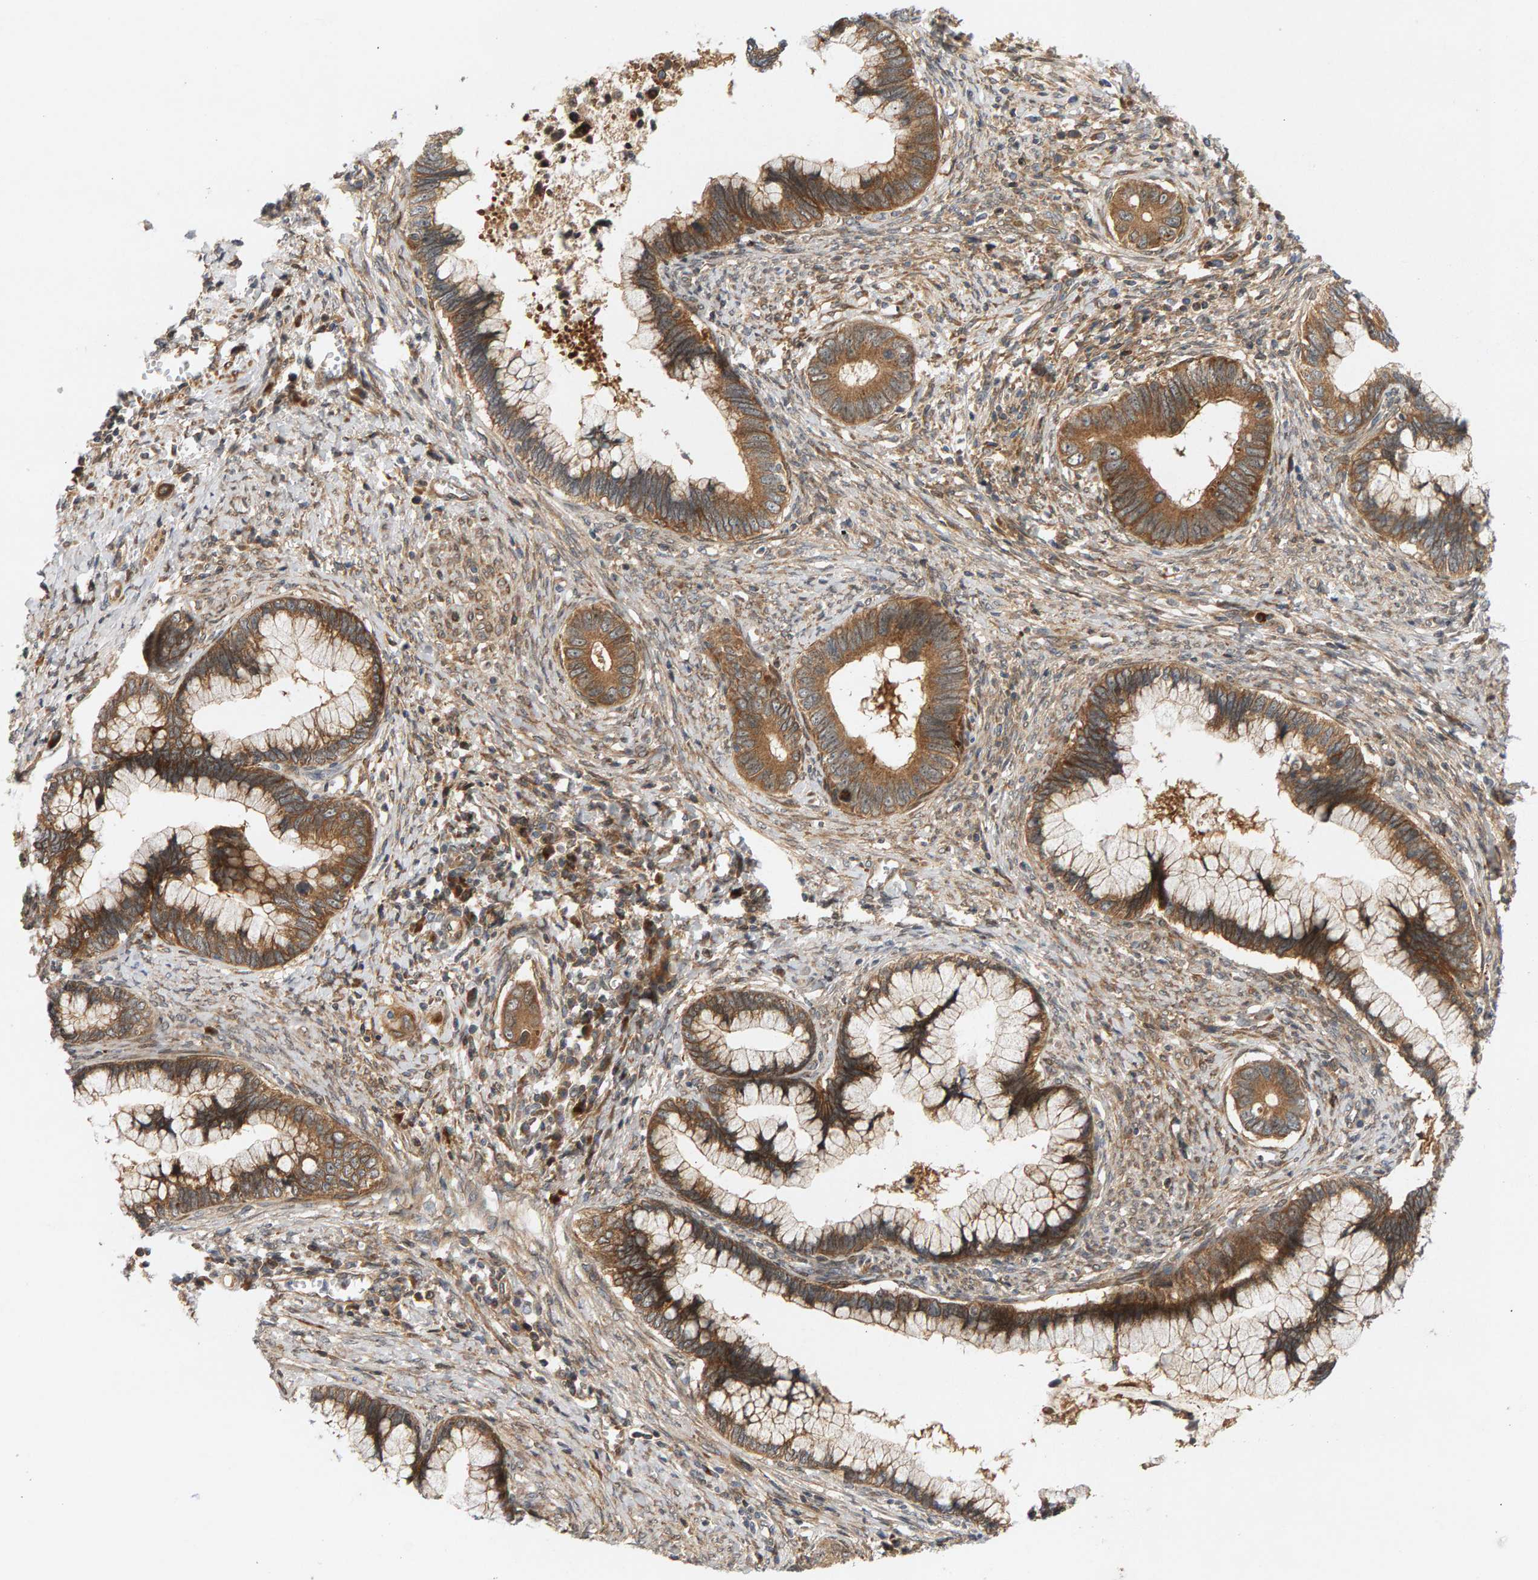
{"staining": {"intensity": "moderate", "quantity": ">75%", "location": "cytoplasmic/membranous"}, "tissue": "cervical cancer", "cell_type": "Tumor cells", "image_type": "cancer", "snomed": [{"axis": "morphology", "description": "Adenocarcinoma, NOS"}, {"axis": "topography", "description": "Cervix"}], "caption": "Cervical cancer (adenocarcinoma) tissue demonstrates moderate cytoplasmic/membranous positivity in about >75% of tumor cells (DAB IHC with brightfield microscopy, high magnification).", "gene": "BAHCC1", "patient": {"sex": "female", "age": 44}}